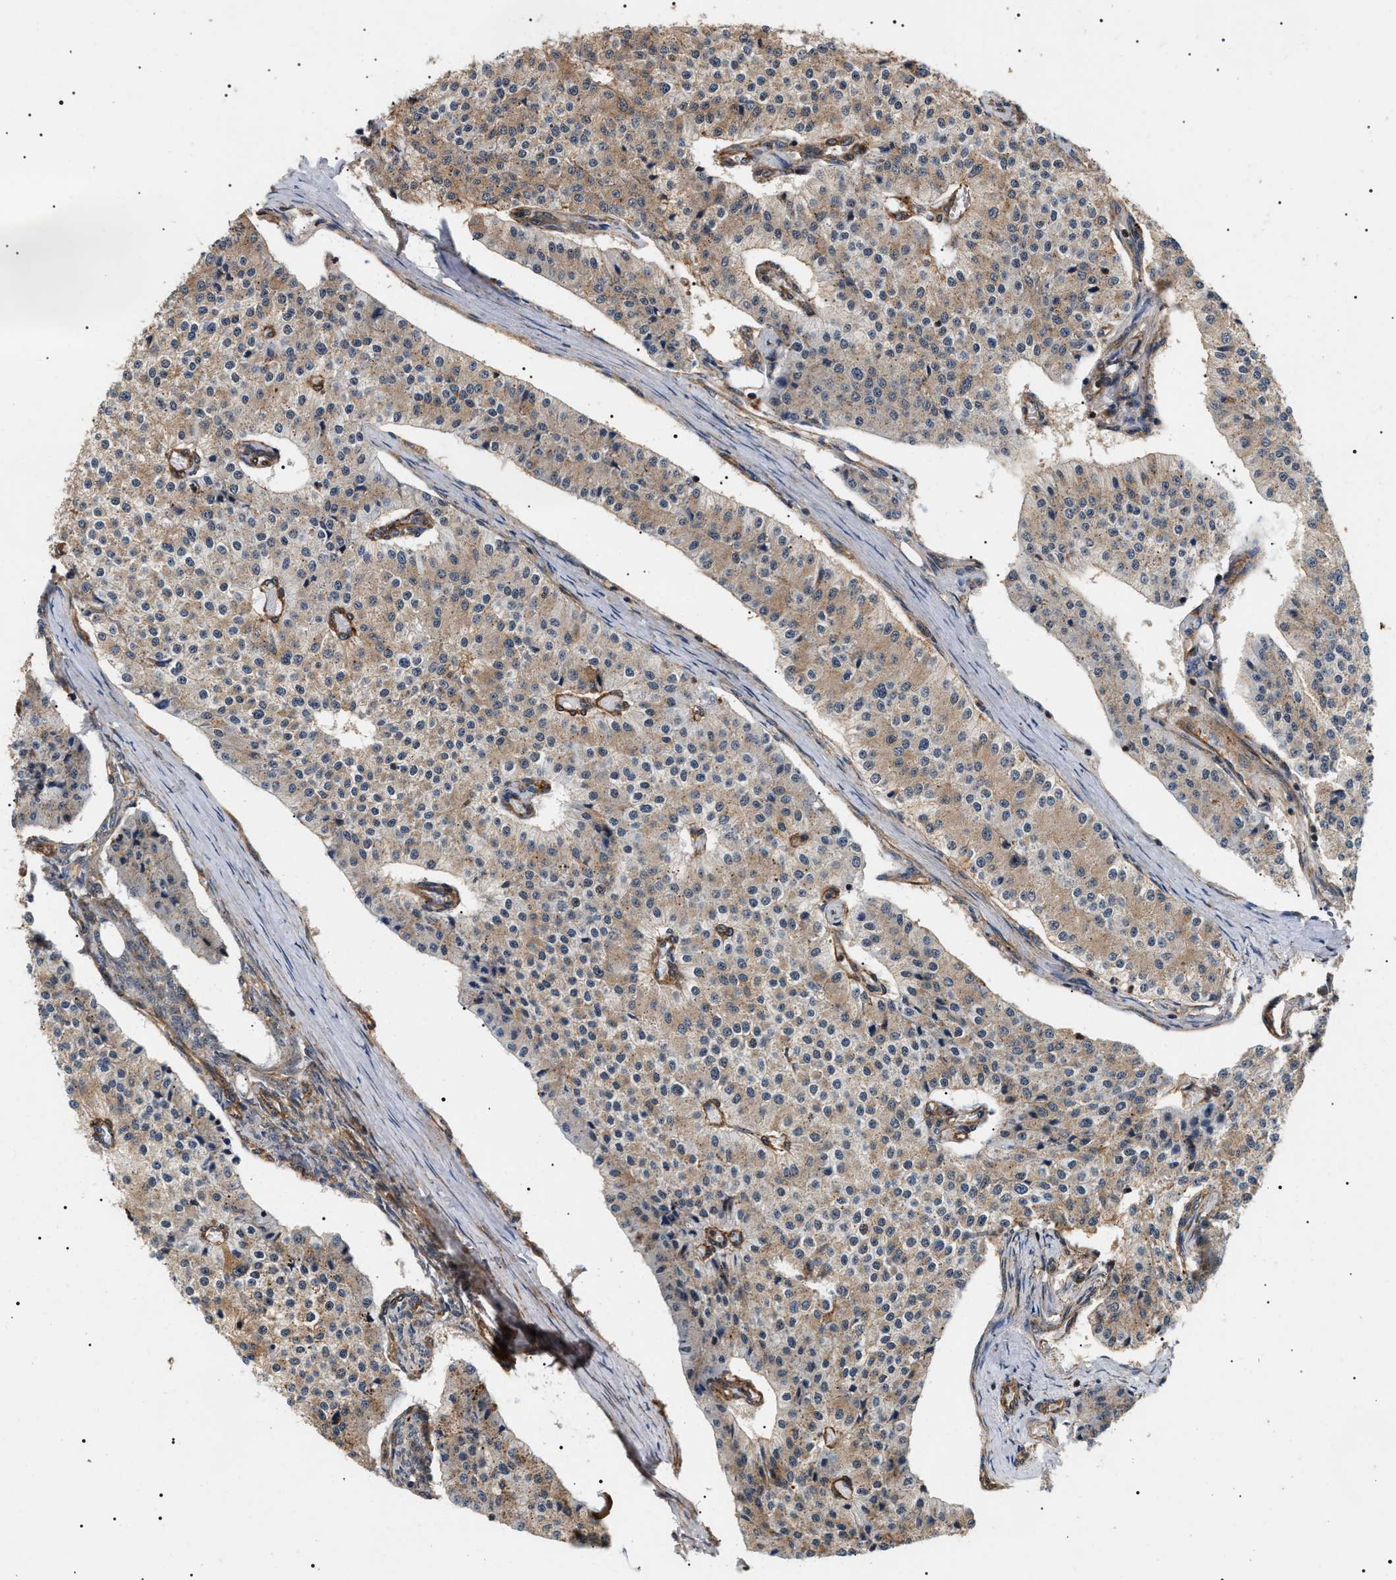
{"staining": {"intensity": "weak", "quantity": ">75%", "location": "cytoplasmic/membranous"}, "tissue": "carcinoid", "cell_type": "Tumor cells", "image_type": "cancer", "snomed": [{"axis": "morphology", "description": "Carcinoid, malignant, NOS"}, {"axis": "topography", "description": "Colon"}], "caption": "Protein analysis of carcinoid tissue shows weak cytoplasmic/membranous positivity in about >75% of tumor cells.", "gene": "SH3GLB2", "patient": {"sex": "female", "age": 52}}